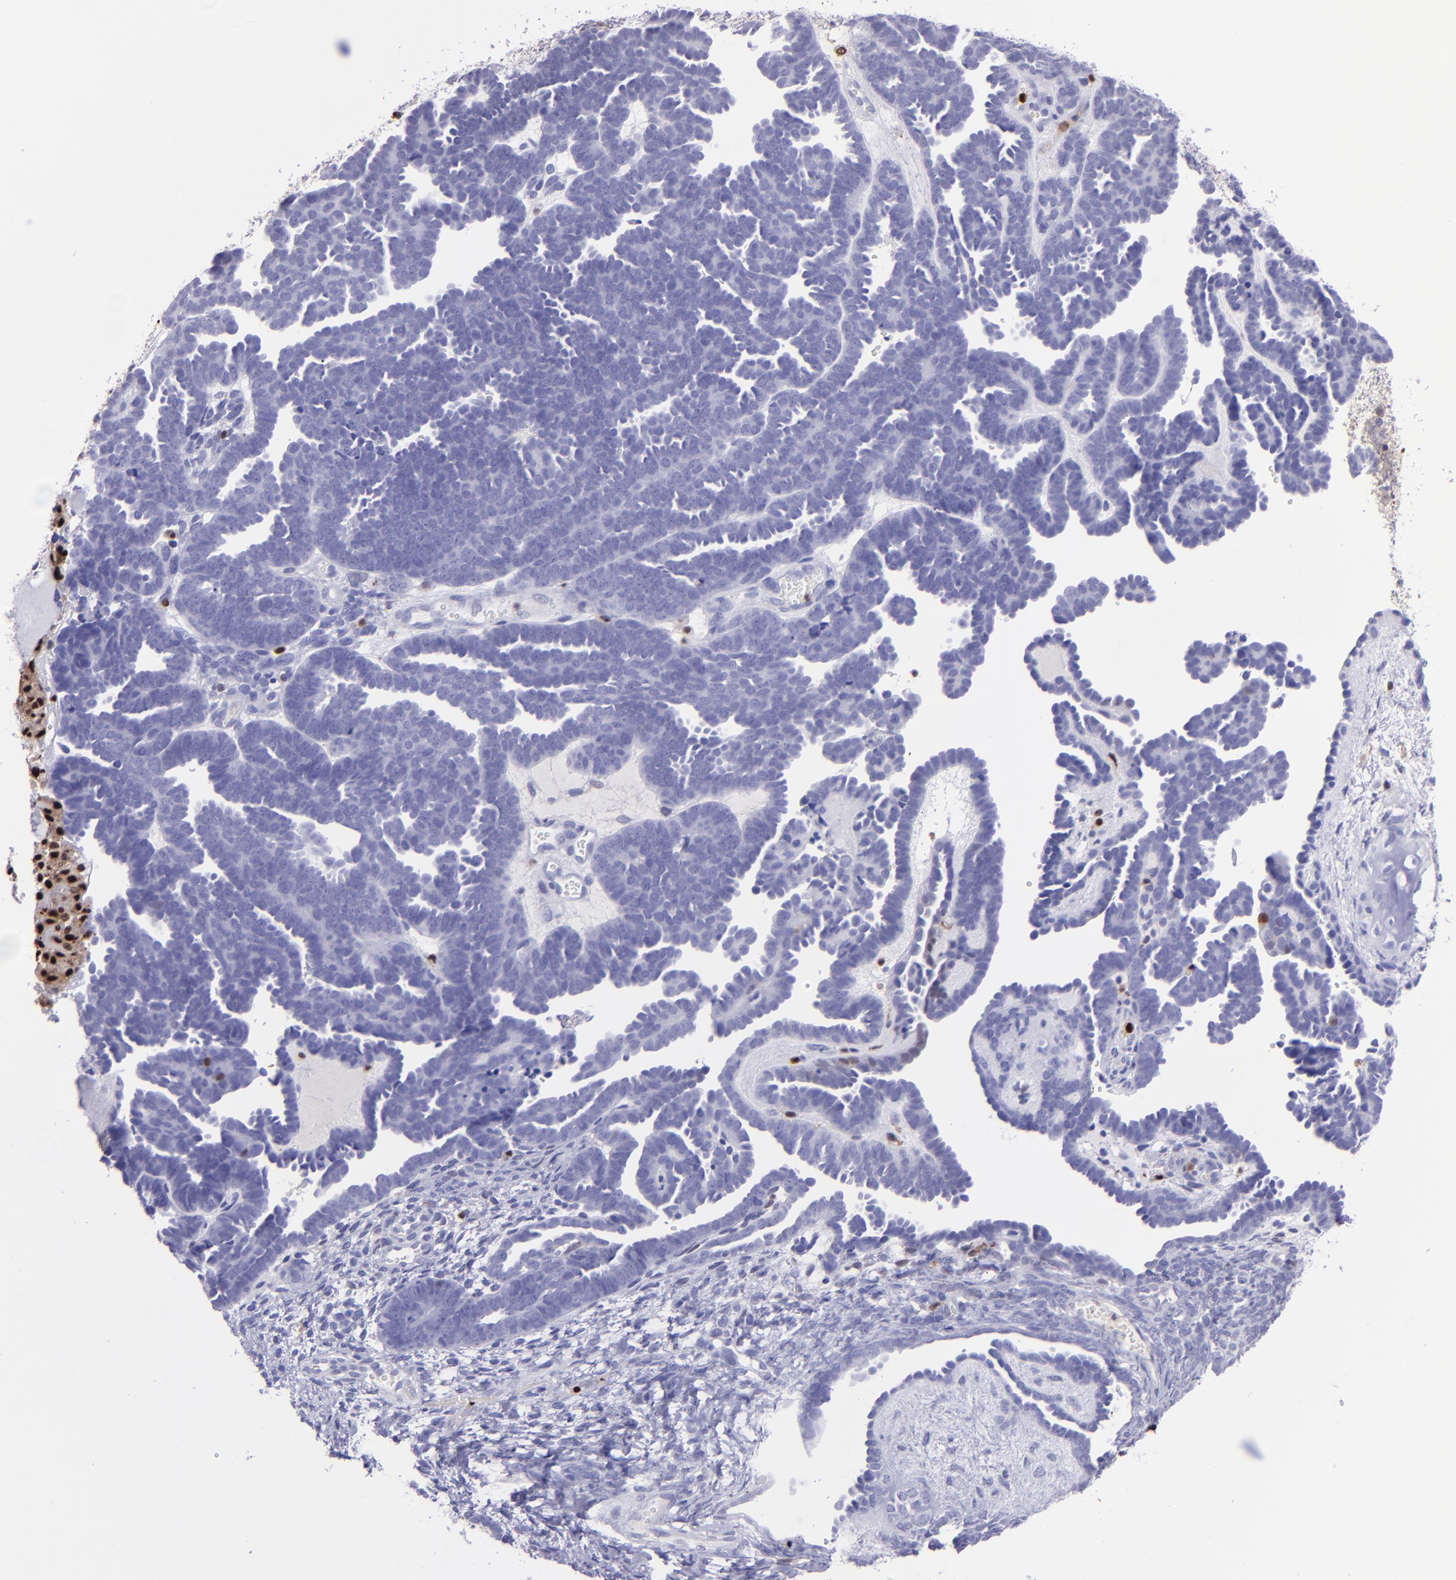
{"staining": {"intensity": "negative", "quantity": "none", "location": "none"}, "tissue": "endometrial cancer", "cell_type": "Tumor cells", "image_type": "cancer", "snomed": [{"axis": "morphology", "description": "Neoplasm, malignant, NOS"}, {"axis": "topography", "description": "Endometrium"}], "caption": "This is an immunohistochemistry histopathology image of human endometrial cancer (malignant neoplasm). There is no positivity in tumor cells.", "gene": "TYMP", "patient": {"sex": "female", "age": 74}}